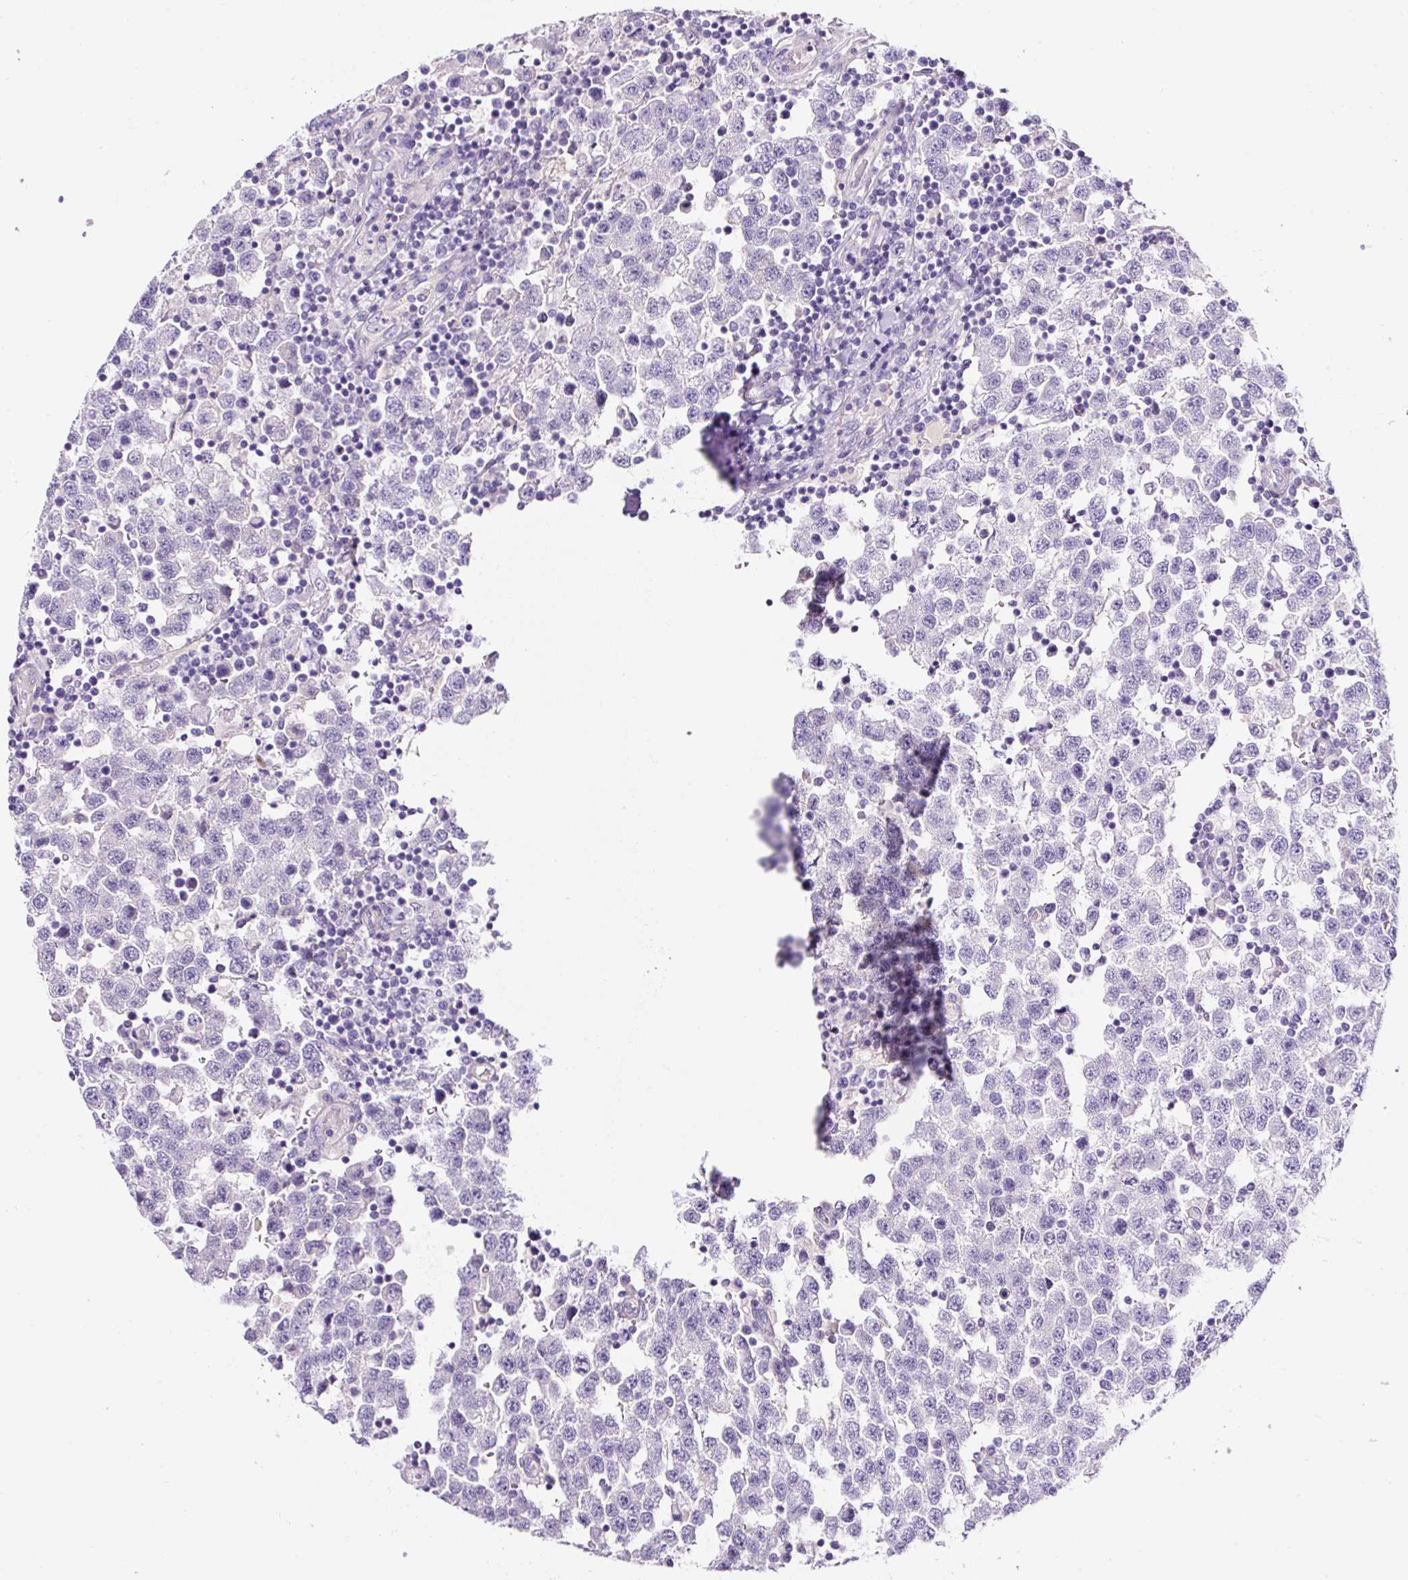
{"staining": {"intensity": "negative", "quantity": "none", "location": "none"}, "tissue": "testis cancer", "cell_type": "Tumor cells", "image_type": "cancer", "snomed": [{"axis": "morphology", "description": "Seminoma, NOS"}, {"axis": "topography", "description": "Testis"}], "caption": "There is no significant positivity in tumor cells of testis cancer (seminoma). (DAB immunohistochemistry (IHC), high magnification).", "gene": "OR14A2", "patient": {"sex": "male", "age": 34}}